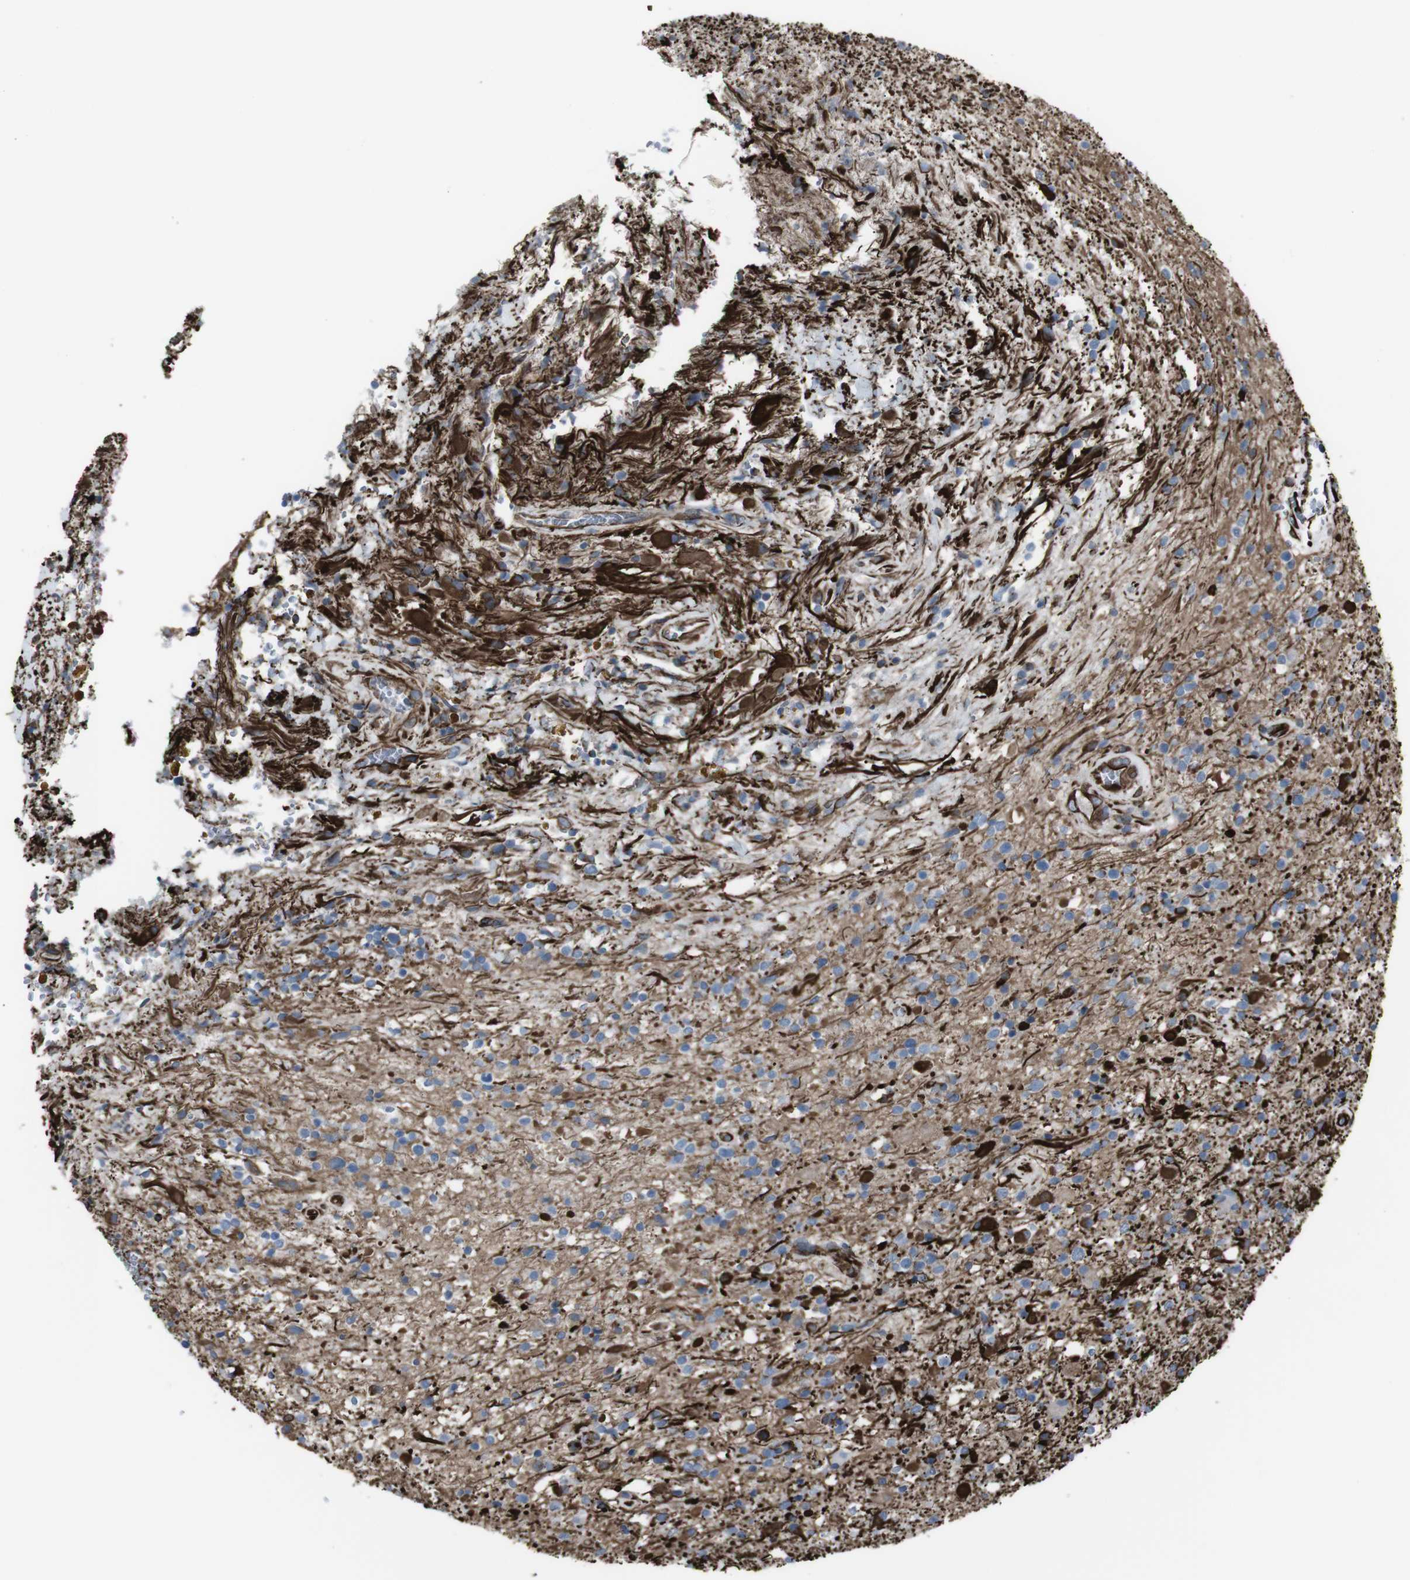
{"staining": {"intensity": "moderate", "quantity": "<25%", "location": "cytoplasmic/membranous"}, "tissue": "glioma", "cell_type": "Tumor cells", "image_type": "cancer", "snomed": [{"axis": "morphology", "description": "Glioma, malignant, High grade"}, {"axis": "topography", "description": "Brain"}], "caption": "Glioma stained for a protein (brown) exhibits moderate cytoplasmic/membranous positive staining in about <25% of tumor cells.", "gene": "ZDHHC6", "patient": {"sex": "male", "age": 33}}